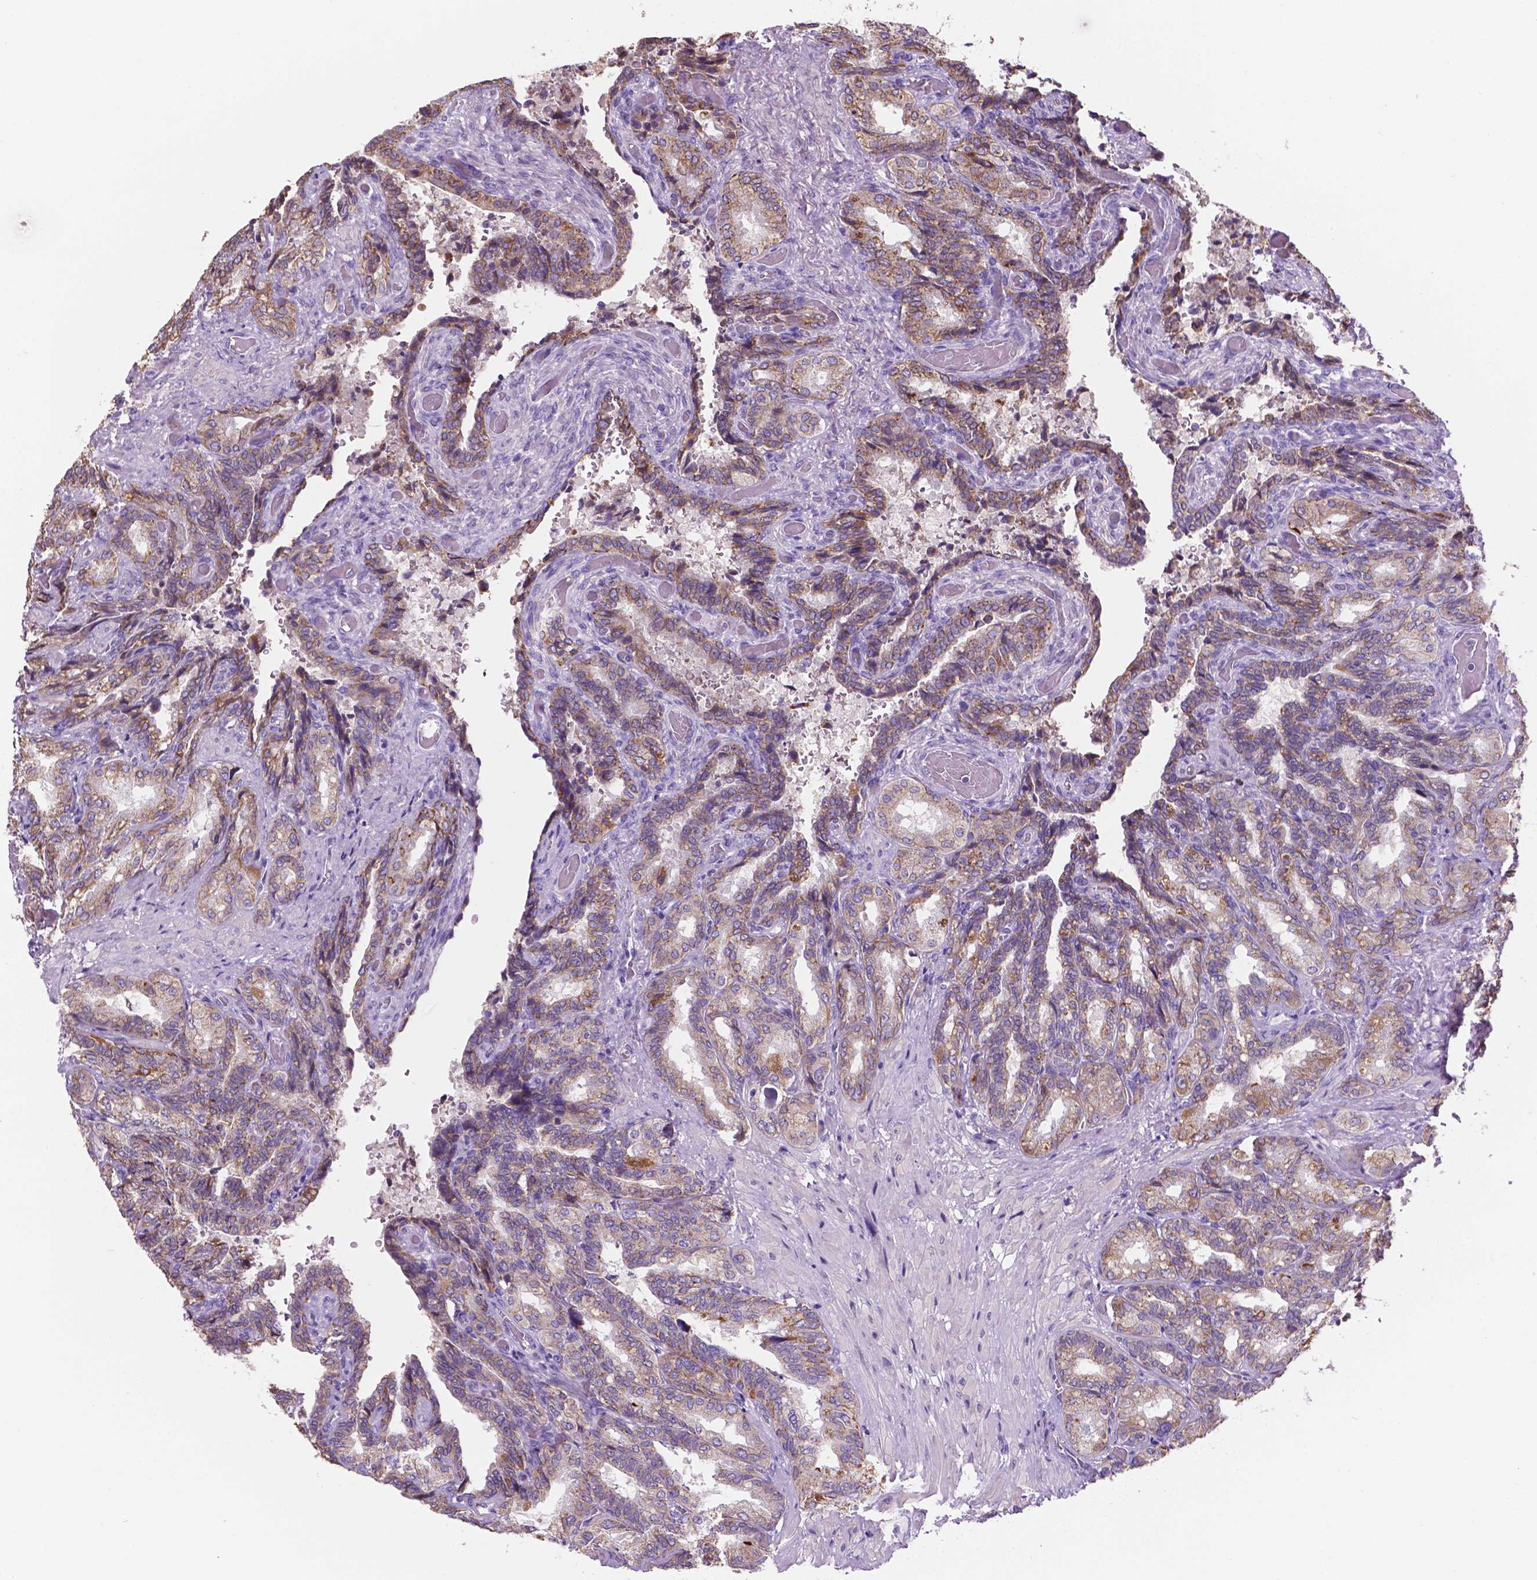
{"staining": {"intensity": "moderate", "quantity": "25%-75%", "location": "cytoplasmic/membranous"}, "tissue": "seminal vesicle", "cell_type": "Glandular cells", "image_type": "normal", "snomed": [{"axis": "morphology", "description": "Normal tissue, NOS"}, {"axis": "topography", "description": "Seminal veicle"}], "caption": "Approximately 25%-75% of glandular cells in unremarkable seminal vesicle exhibit moderate cytoplasmic/membranous protein expression as visualized by brown immunohistochemical staining.", "gene": "MKRN2OS", "patient": {"sex": "male", "age": 68}}